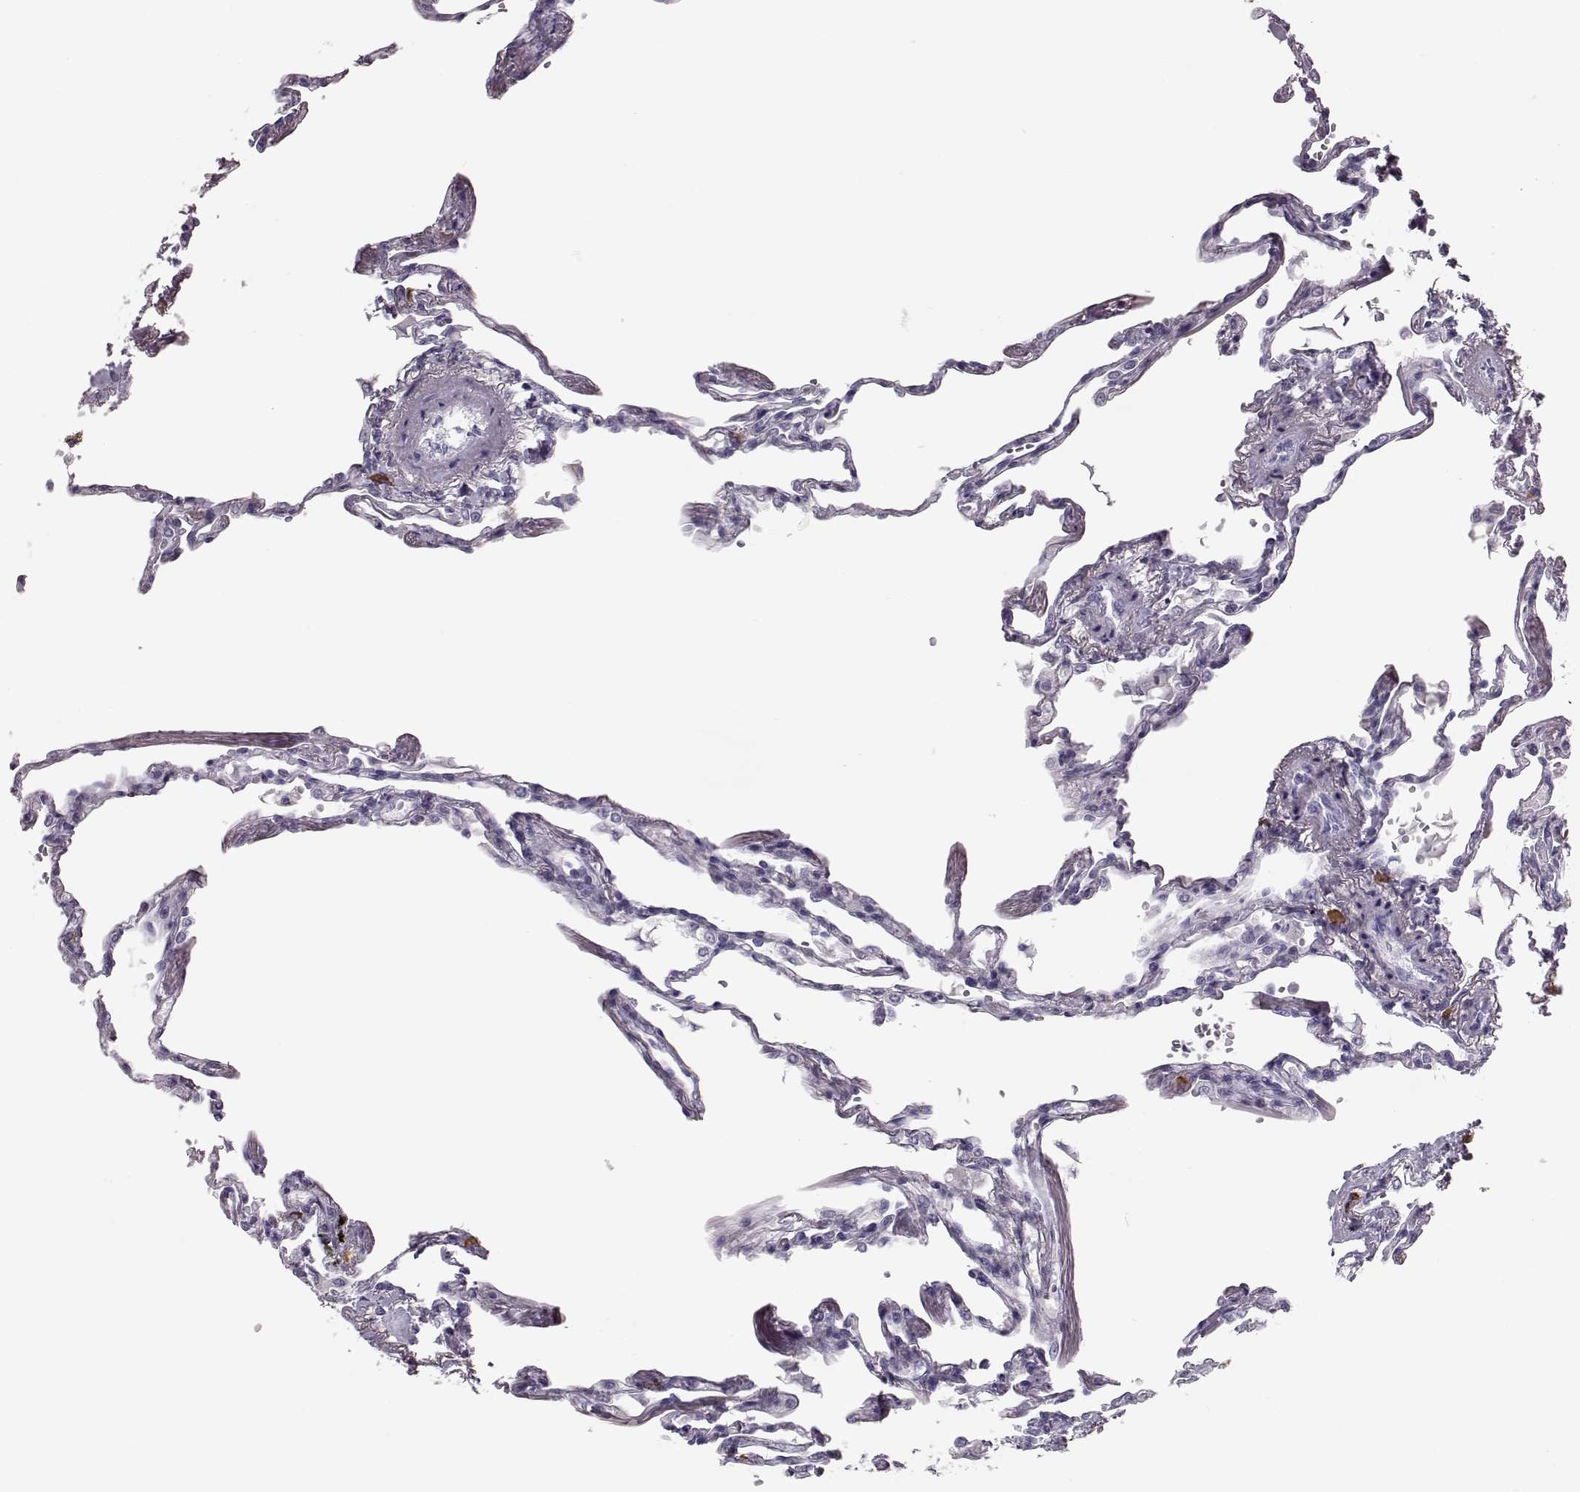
{"staining": {"intensity": "negative", "quantity": "none", "location": "none"}, "tissue": "lung", "cell_type": "Alveolar cells", "image_type": "normal", "snomed": [{"axis": "morphology", "description": "Normal tissue, NOS"}, {"axis": "topography", "description": "Lung"}], "caption": "High magnification brightfield microscopy of normal lung stained with DAB (brown) and counterstained with hematoxylin (blue): alveolar cells show no significant expression.", "gene": "NPTXR", "patient": {"sex": "male", "age": 78}}